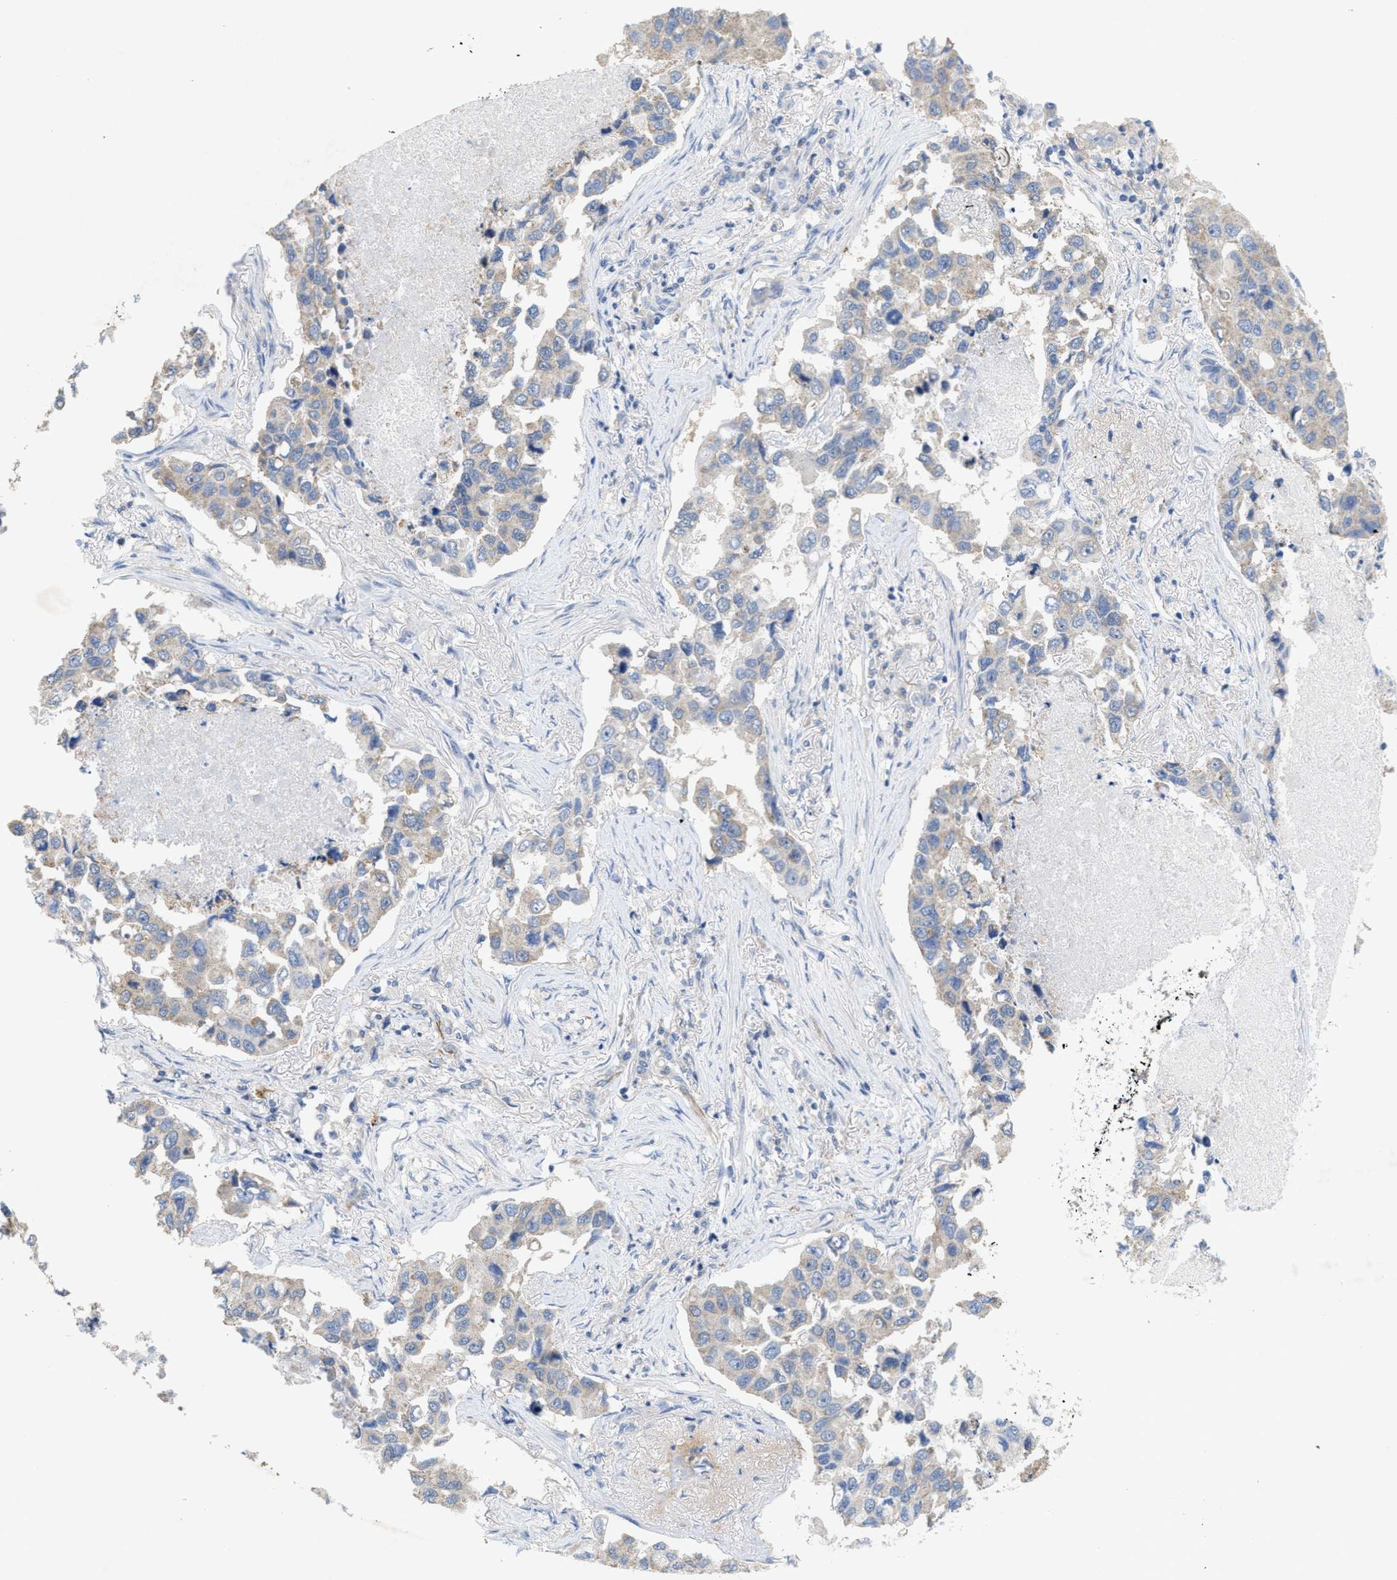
{"staining": {"intensity": "negative", "quantity": "none", "location": "none"}, "tissue": "lung cancer", "cell_type": "Tumor cells", "image_type": "cancer", "snomed": [{"axis": "morphology", "description": "Adenocarcinoma, NOS"}, {"axis": "topography", "description": "Lung"}], "caption": "Tumor cells show no significant positivity in lung adenocarcinoma.", "gene": "UBAP2", "patient": {"sex": "male", "age": 64}}